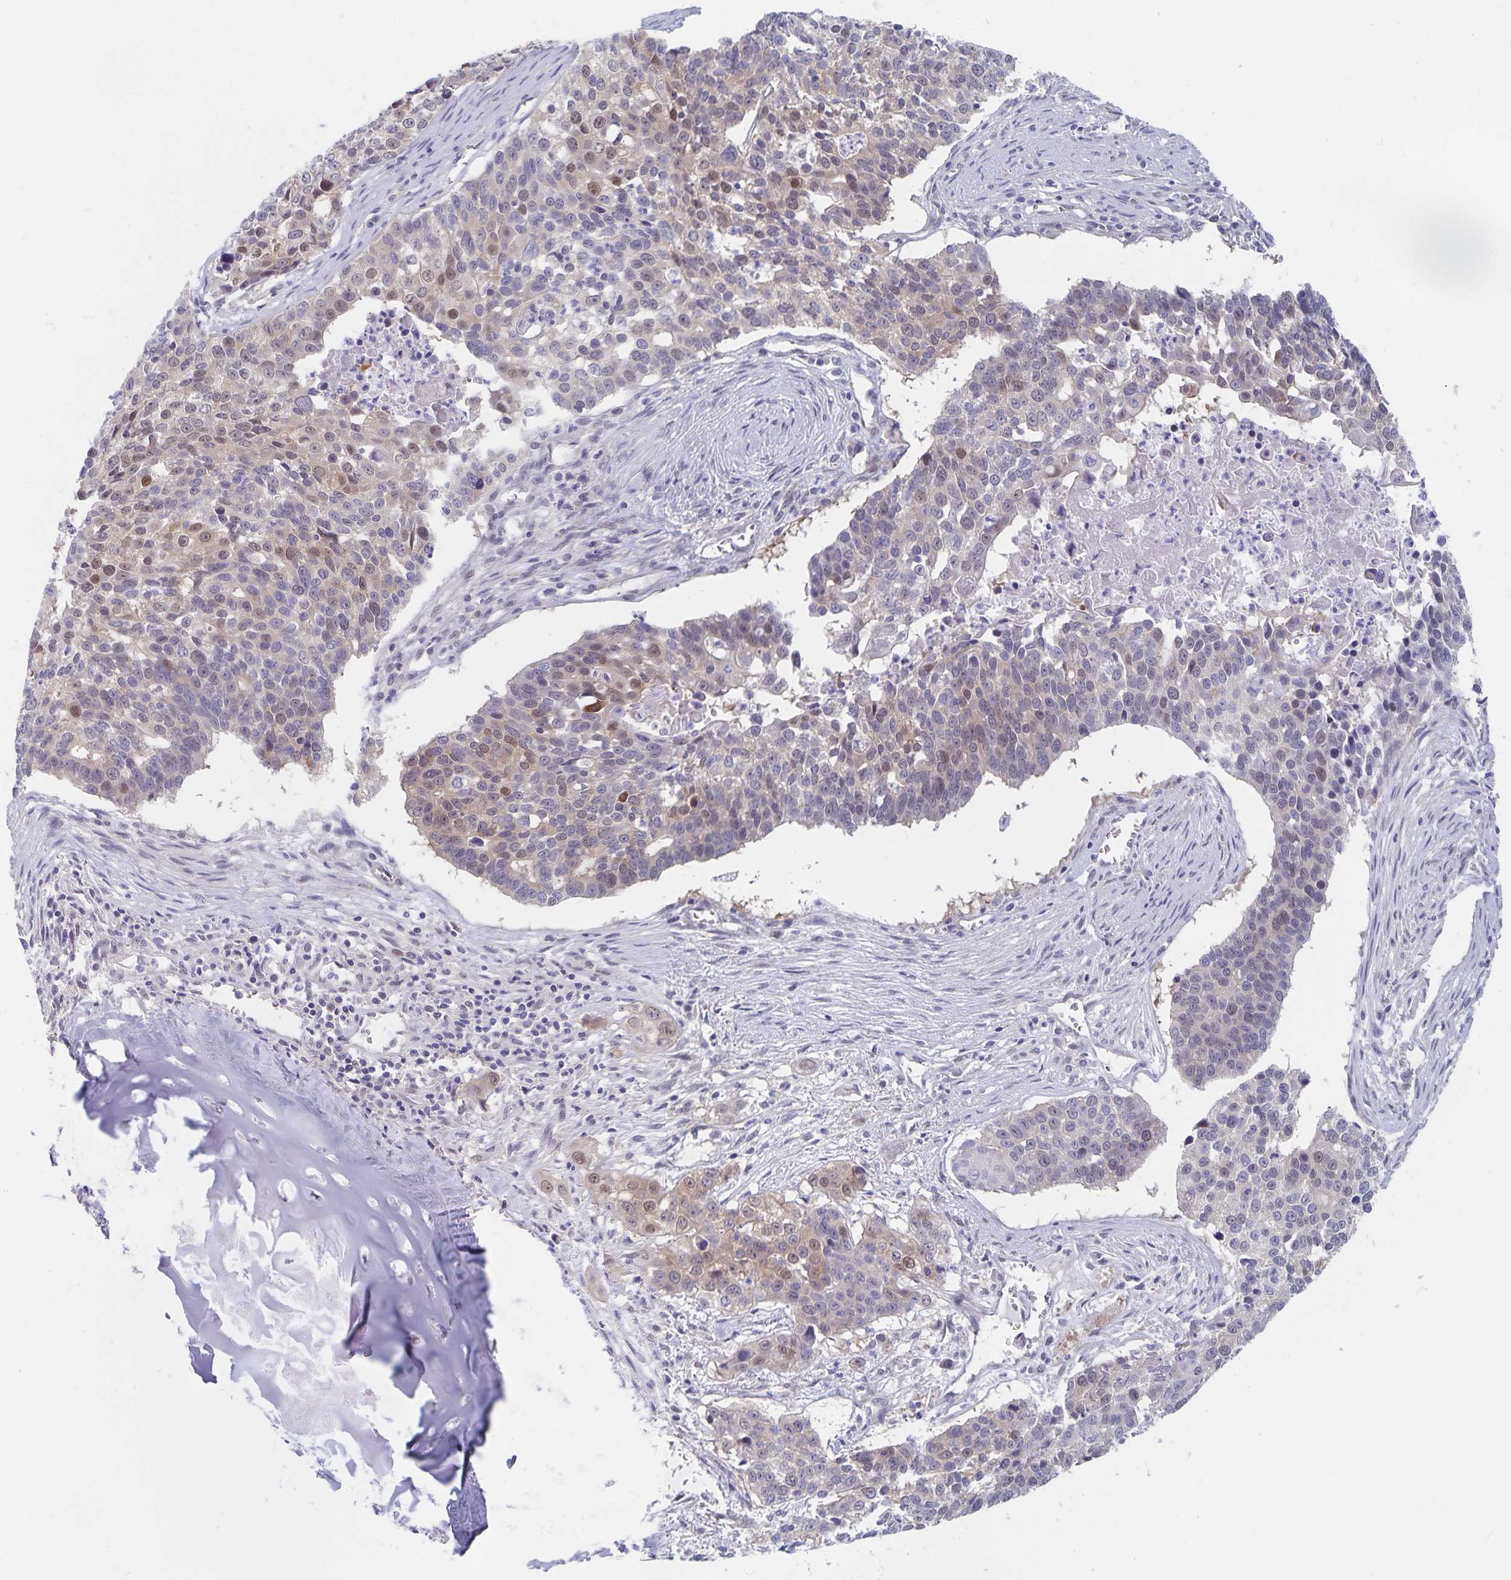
{"staining": {"intensity": "weak", "quantity": "25%-75%", "location": "cytoplasmic/membranous,nuclear"}, "tissue": "lung cancer", "cell_type": "Tumor cells", "image_type": "cancer", "snomed": [{"axis": "morphology", "description": "Squamous cell carcinoma, NOS"}, {"axis": "morphology", "description": "Squamous cell carcinoma, metastatic, NOS"}, {"axis": "topography", "description": "Lung"}, {"axis": "topography", "description": "Pleura, NOS"}], "caption": "Tumor cells demonstrate weak cytoplasmic/membranous and nuclear positivity in approximately 25%-75% of cells in lung cancer (metastatic squamous cell carcinoma).", "gene": "BAG6", "patient": {"sex": "male", "age": 72}}